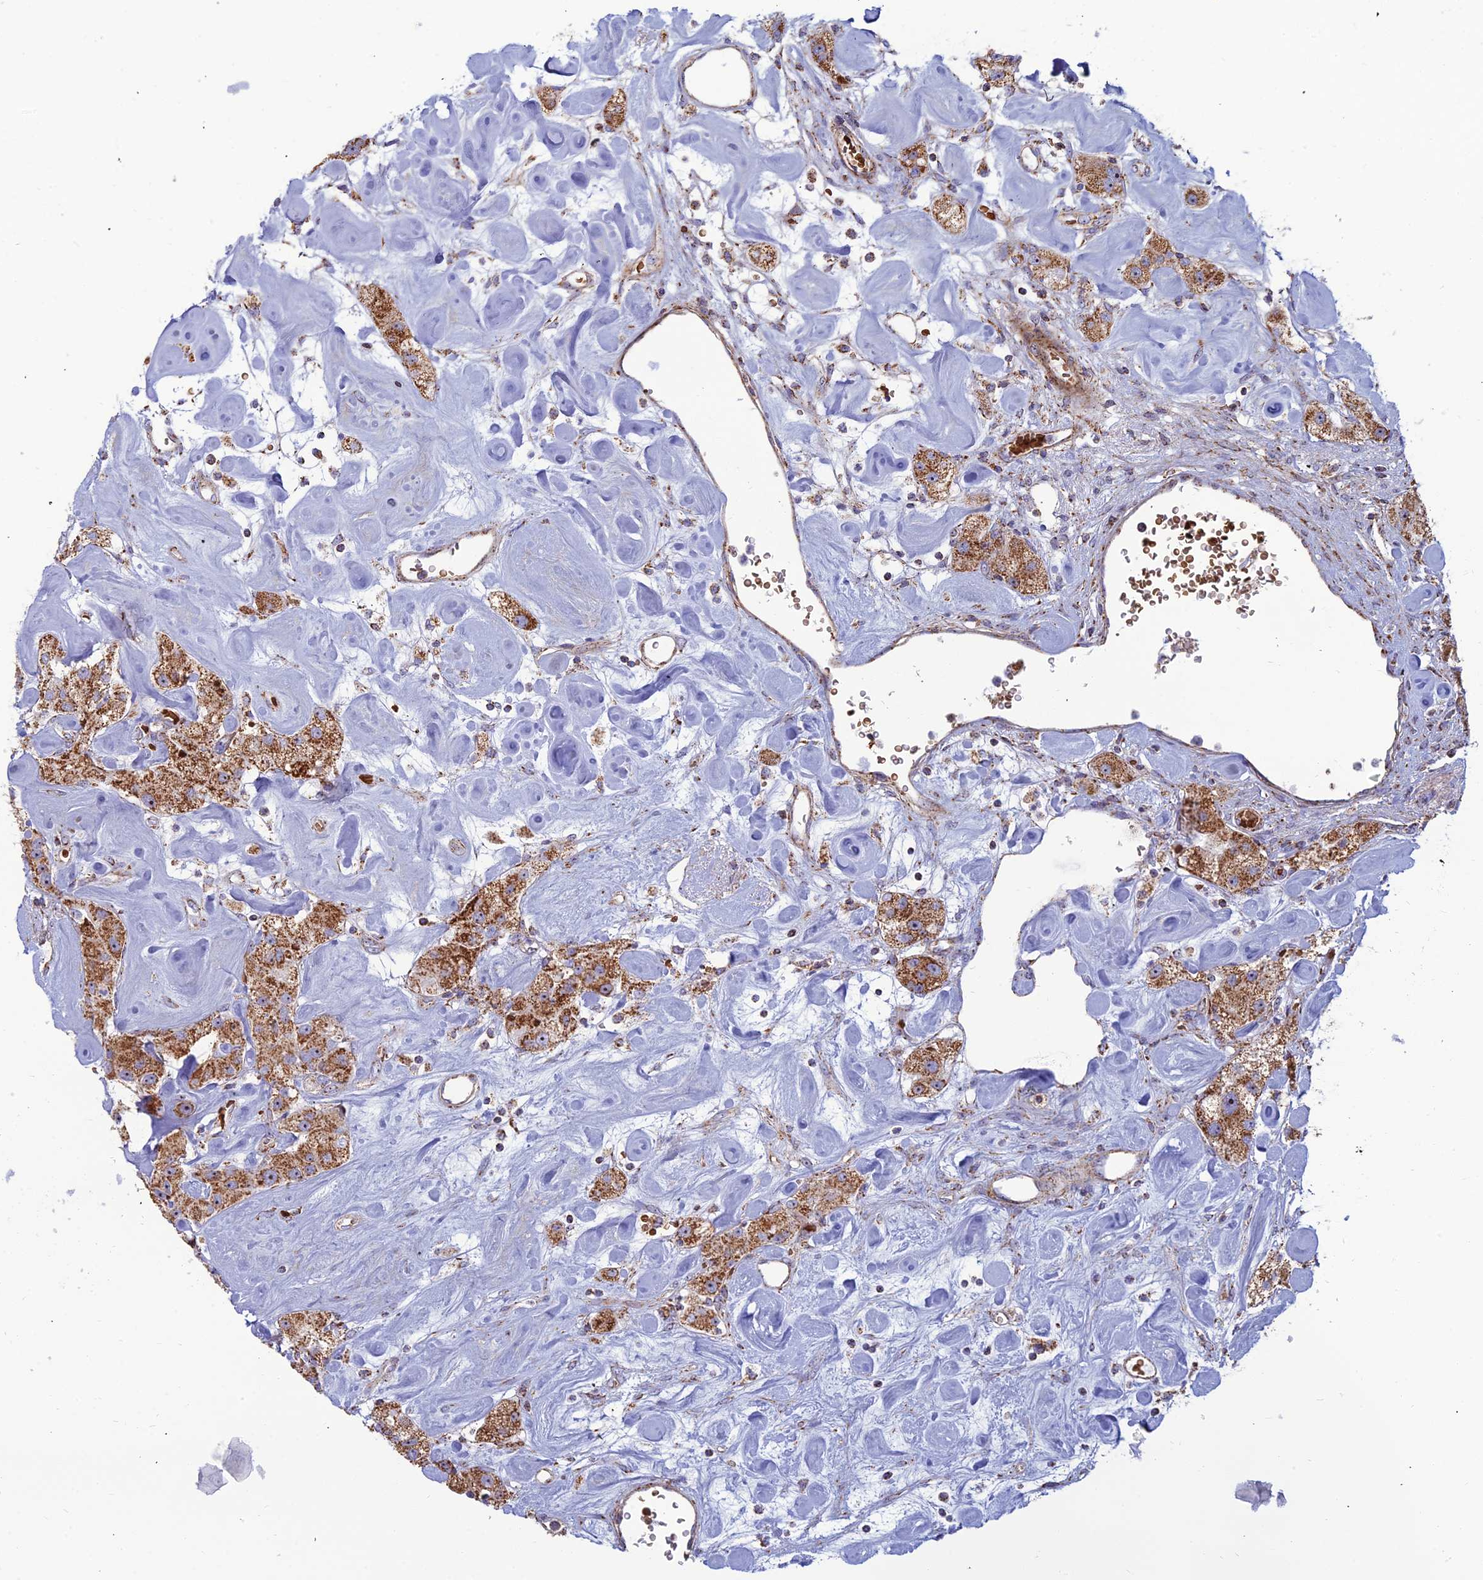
{"staining": {"intensity": "strong", "quantity": ">75%", "location": "cytoplasmic/membranous"}, "tissue": "carcinoid", "cell_type": "Tumor cells", "image_type": "cancer", "snomed": [{"axis": "morphology", "description": "Carcinoid, malignant, NOS"}, {"axis": "topography", "description": "Pancreas"}], "caption": "The image displays a brown stain indicating the presence of a protein in the cytoplasmic/membranous of tumor cells in carcinoid. (brown staining indicates protein expression, while blue staining denotes nuclei).", "gene": "SLC35F4", "patient": {"sex": "male", "age": 41}}